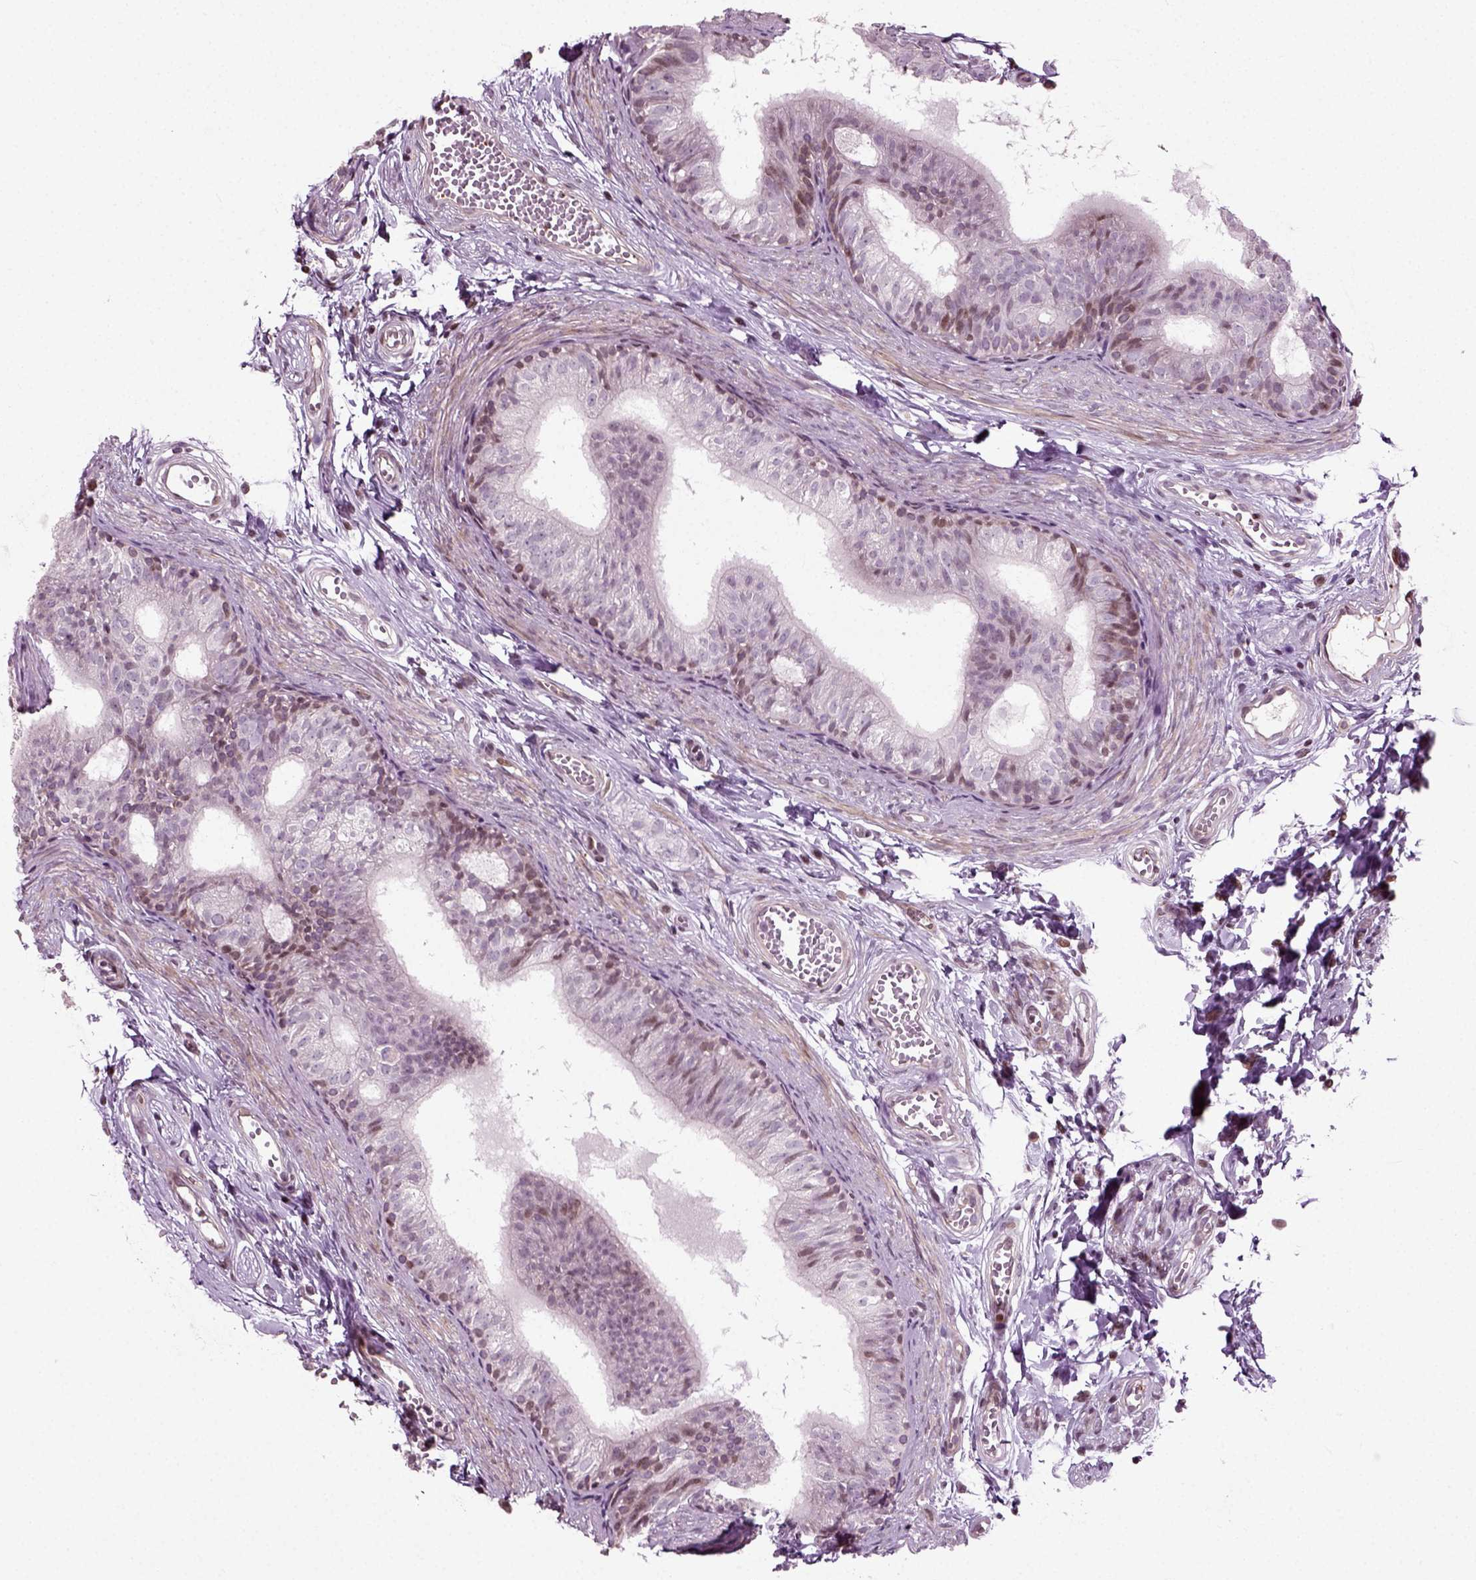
{"staining": {"intensity": "strong", "quantity": "25%-75%", "location": "nuclear"}, "tissue": "epididymis", "cell_type": "Glandular cells", "image_type": "normal", "snomed": [{"axis": "morphology", "description": "Normal tissue, NOS"}, {"axis": "topography", "description": "Epididymis"}], "caption": "Approximately 25%-75% of glandular cells in unremarkable epididymis display strong nuclear protein staining as visualized by brown immunohistochemical staining.", "gene": "HEYL", "patient": {"sex": "male", "age": 22}}